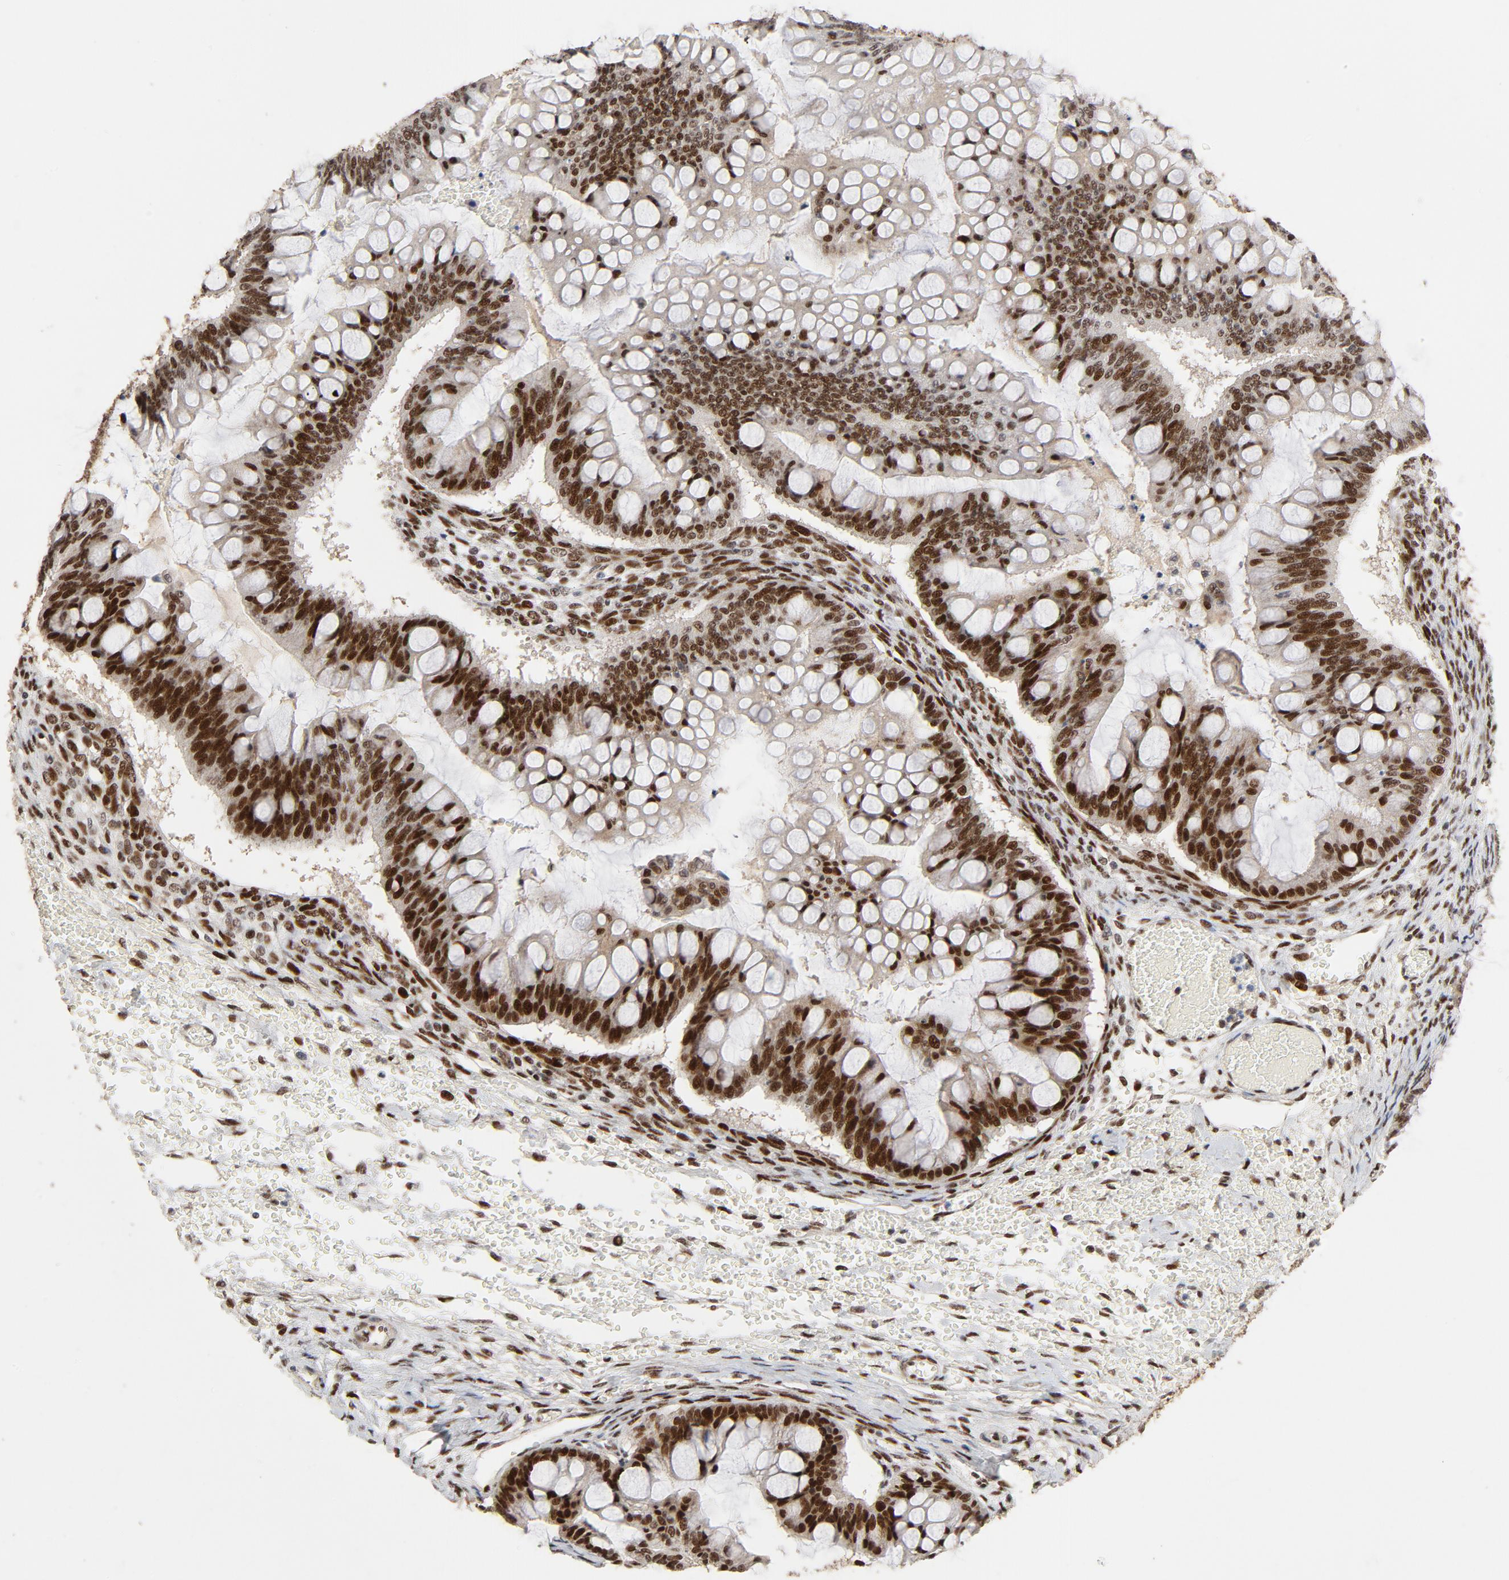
{"staining": {"intensity": "strong", "quantity": ">75%", "location": "nuclear"}, "tissue": "ovarian cancer", "cell_type": "Tumor cells", "image_type": "cancer", "snomed": [{"axis": "morphology", "description": "Cystadenocarcinoma, mucinous, NOS"}, {"axis": "topography", "description": "Ovary"}], "caption": "Protein expression by immunohistochemistry displays strong nuclear expression in approximately >75% of tumor cells in ovarian cancer. Nuclei are stained in blue.", "gene": "GTF2I", "patient": {"sex": "female", "age": 73}}